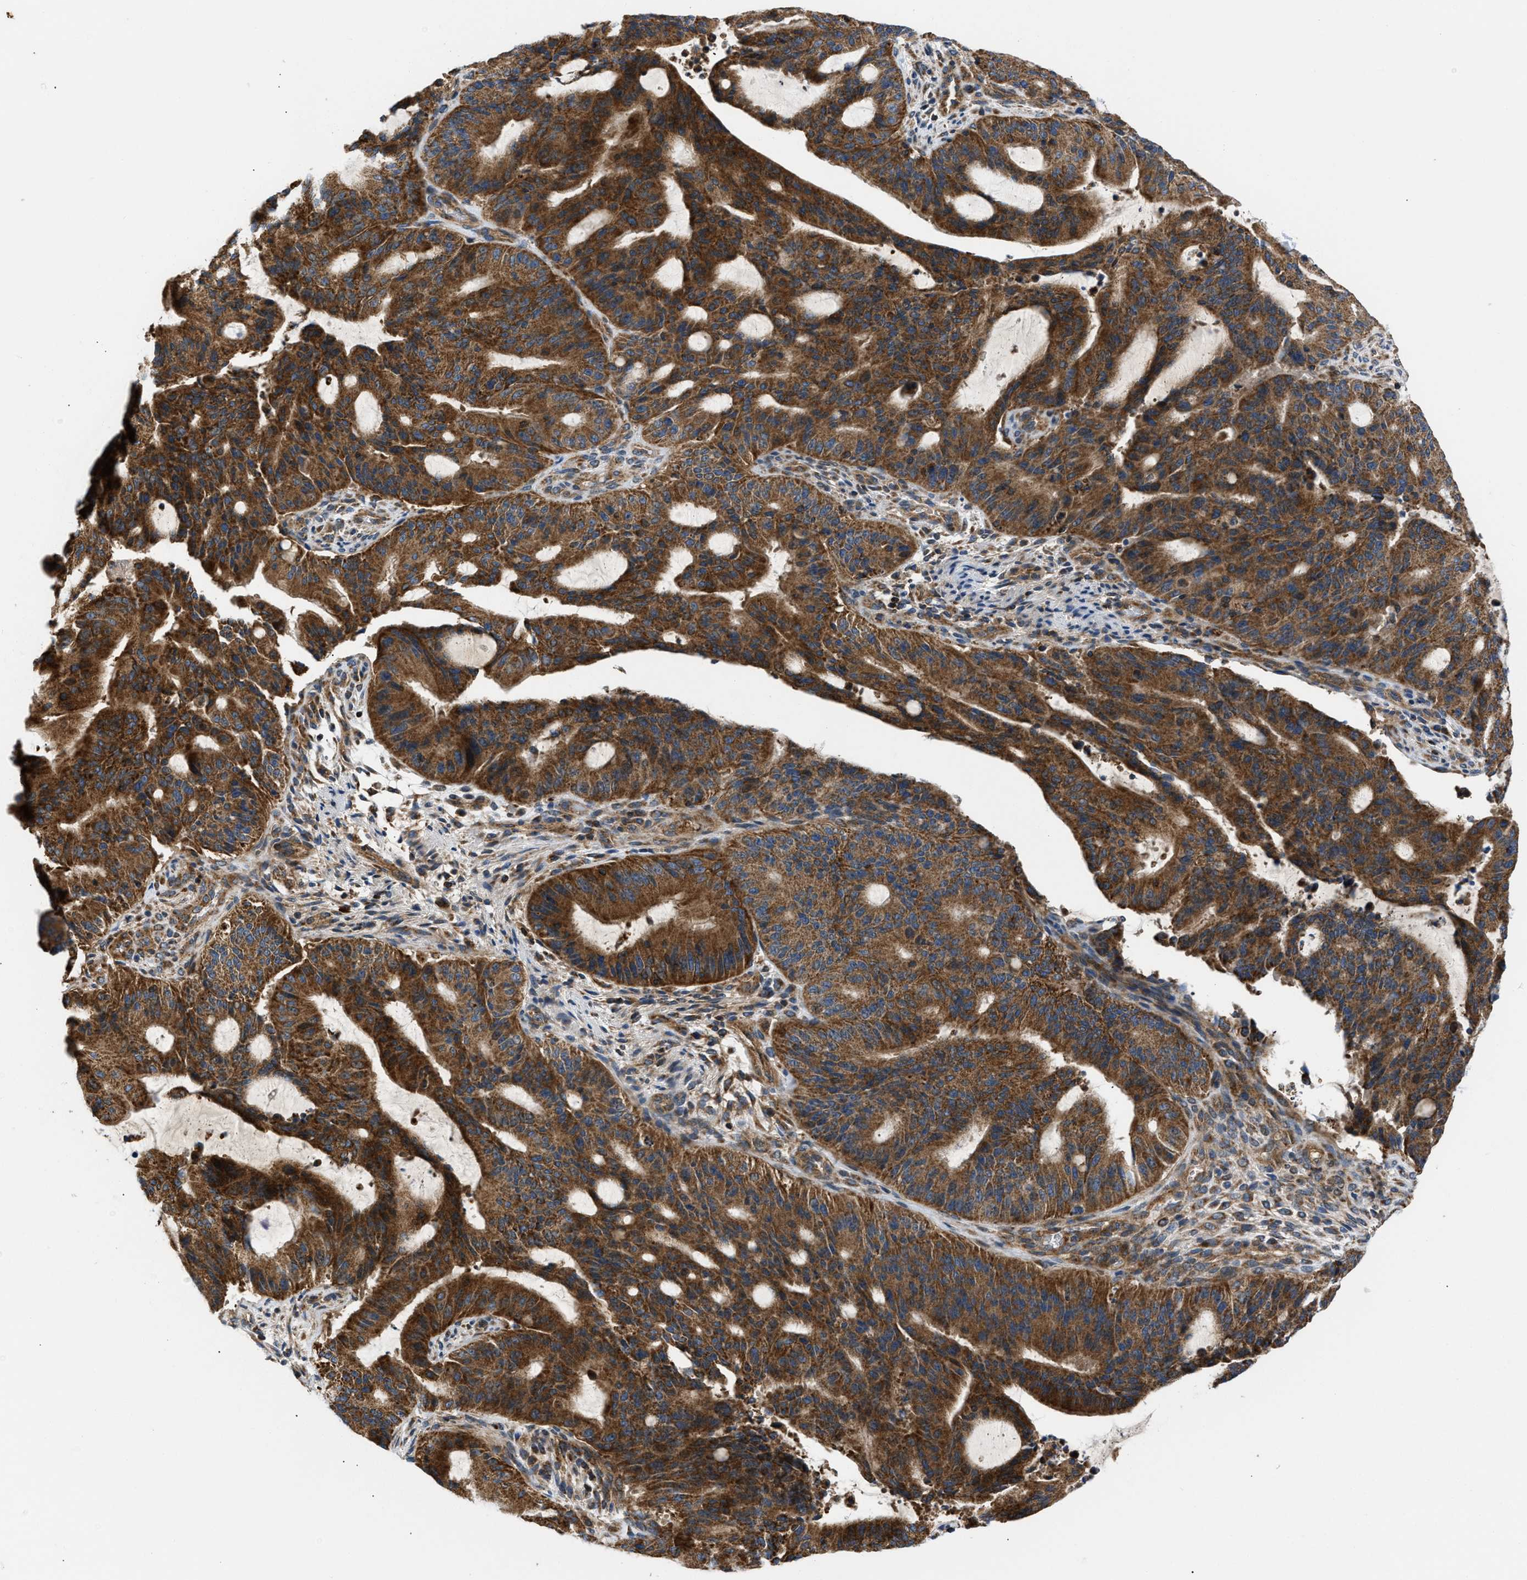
{"staining": {"intensity": "strong", "quantity": ">75%", "location": "cytoplasmic/membranous"}, "tissue": "liver cancer", "cell_type": "Tumor cells", "image_type": "cancer", "snomed": [{"axis": "morphology", "description": "Normal tissue, NOS"}, {"axis": "morphology", "description": "Cholangiocarcinoma"}, {"axis": "topography", "description": "Liver"}, {"axis": "topography", "description": "Peripheral nerve tissue"}], "caption": "A histopathology image showing strong cytoplasmic/membranous staining in about >75% of tumor cells in cholangiocarcinoma (liver), as visualized by brown immunohistochemical staining.", "gene": "OPTN", "patient": {"sex": "female", "age": 73}}